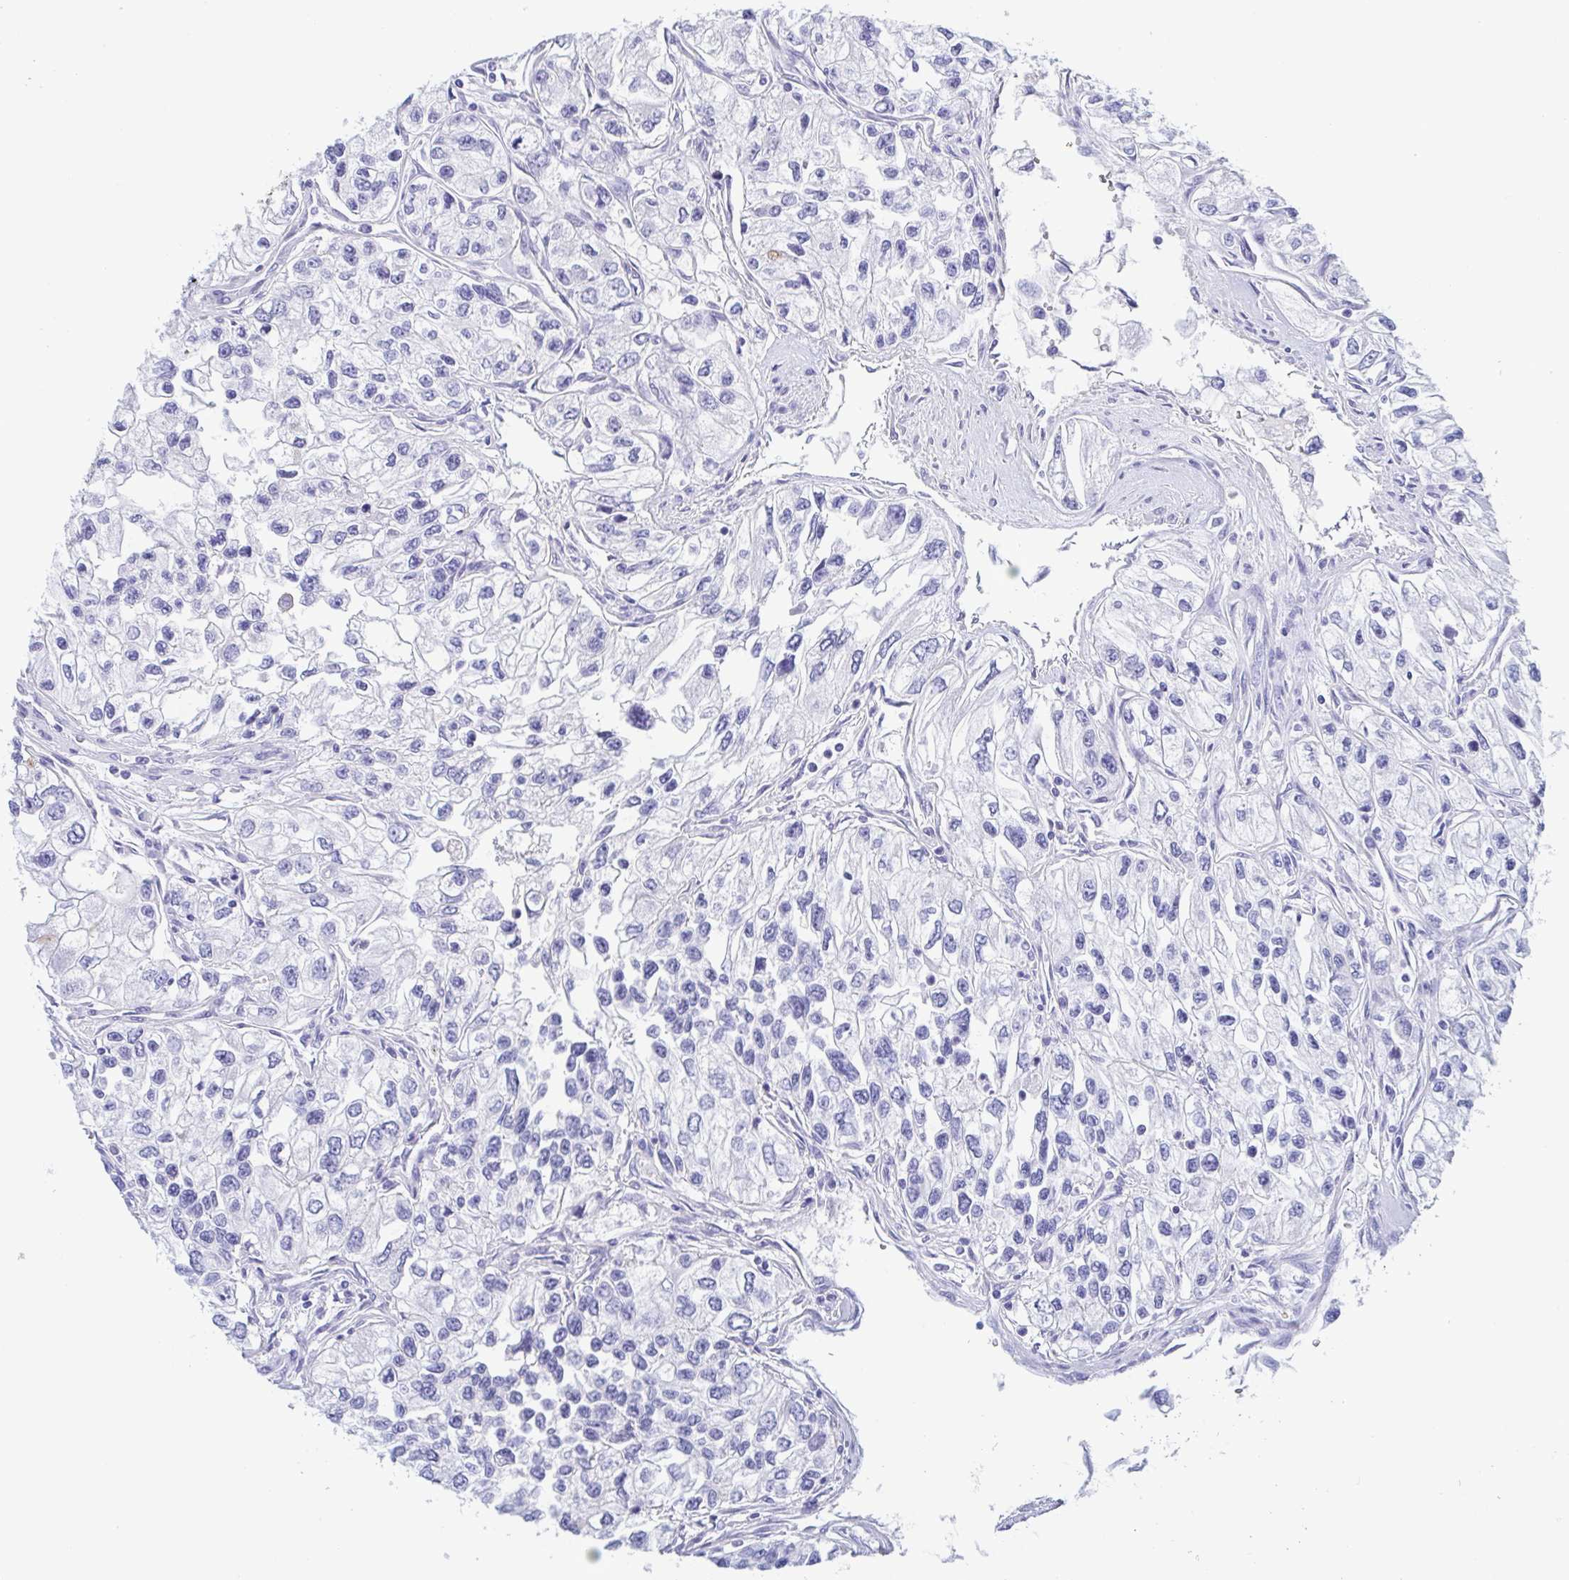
{"staining": {"intensity": "negative", "quantity": "none", "location": "none"}, "tissue": "renal cancer", "cell_type": "Tumor cells", "image_type": "cancer", "snomed": [{"axis": "morphology", "description": "Adenocarcinoma, NOS"}, {"axis": "topography", "description": "Kidney"}], "caption": "This is an immunohistochemistry (IHC) image of human renal cancer. There is no positivity in tumor cells.", "gene": "TREH", "patient": {"sex": "female", "age": 59}}